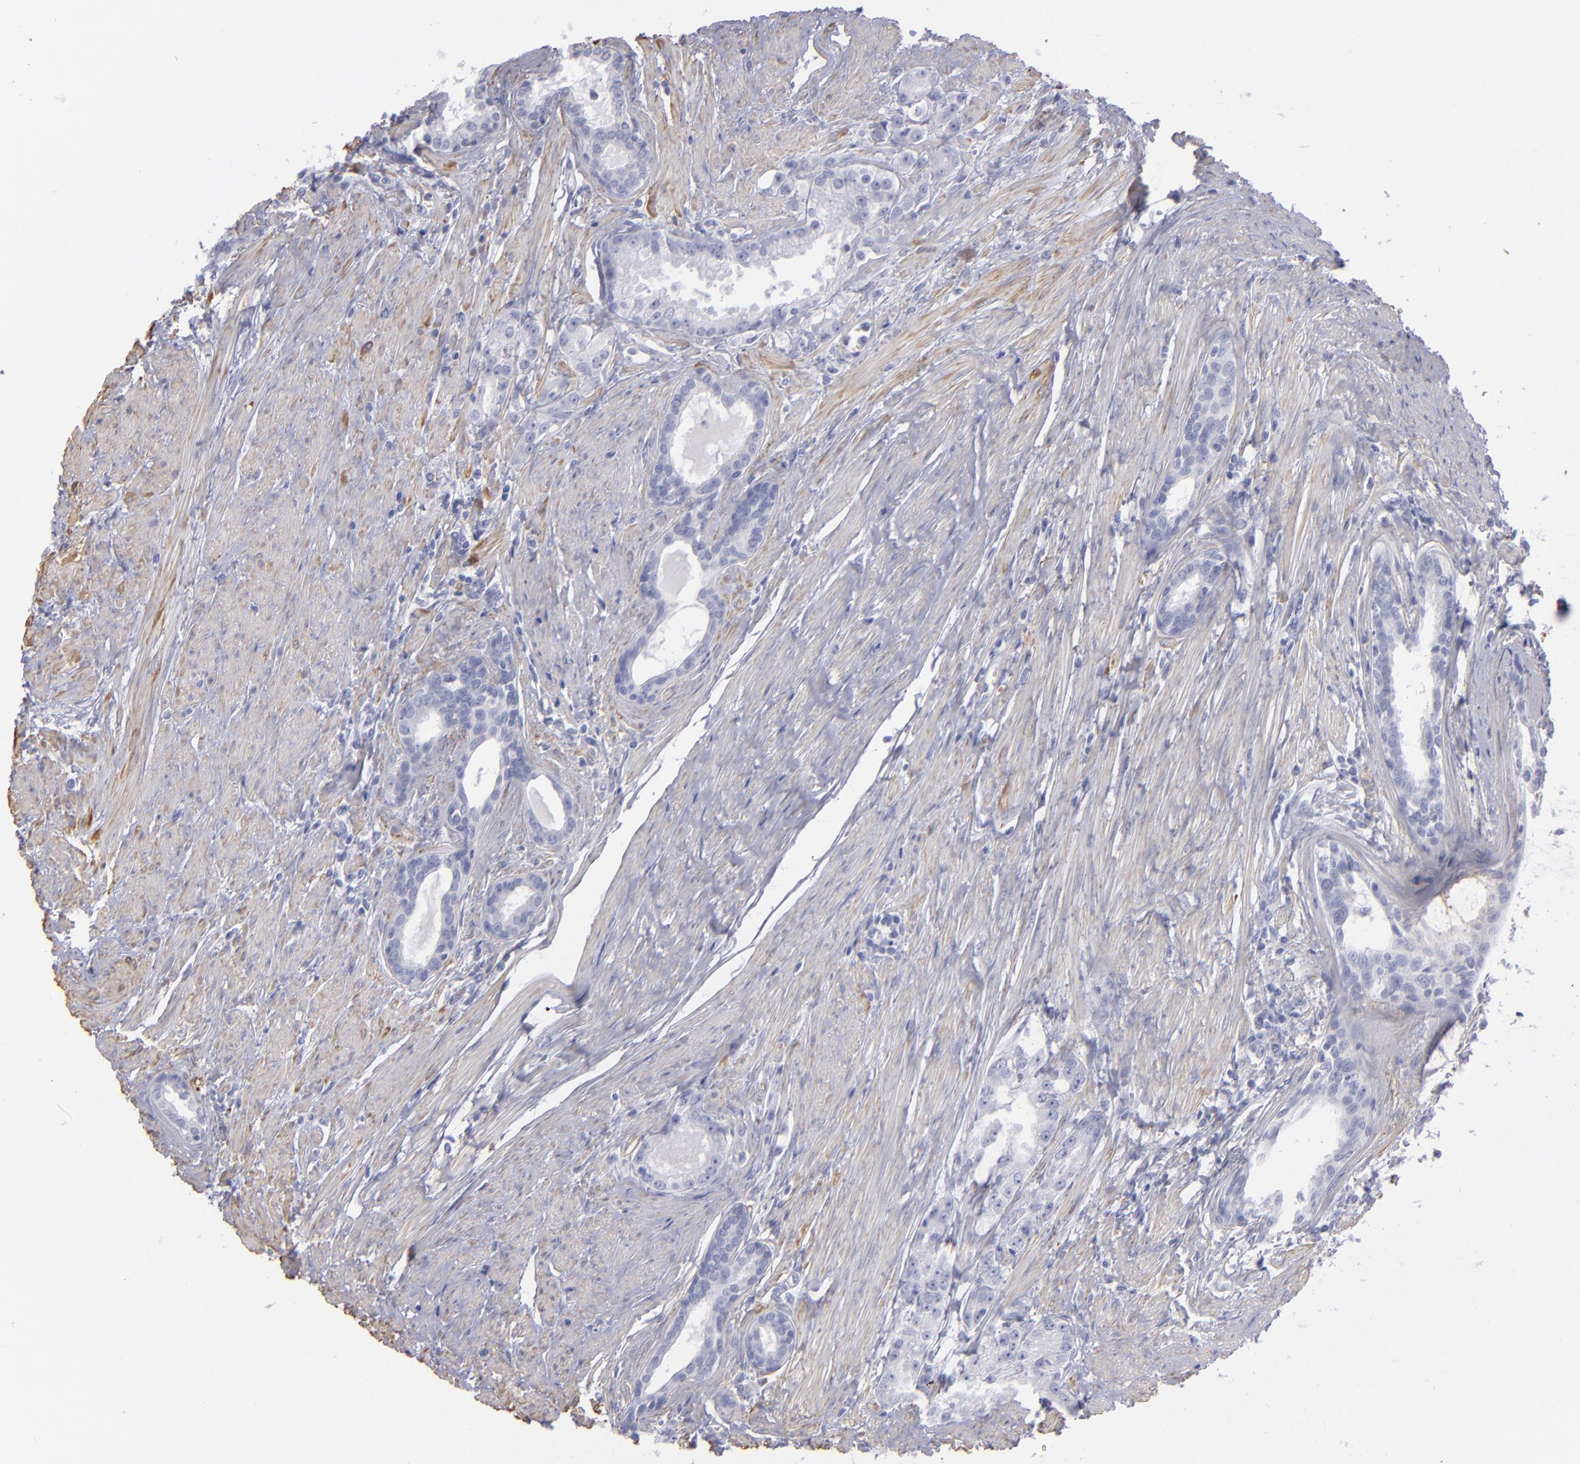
{"staining": {"intensity": "negative", "quantity": "none", "location": "none"}, "tissue": "prostate cancer", "cell_type": "Tumor cells", "image_type": "cancer", "snomed": [{"axis": "morphology", "description": "Adenocarcinoma, Medium grade"}, {"axis": "topography", "description": "Prostate"}], "caption": "Histopathology image shows no protein expression in tumor cells of prostate cancer (medium-grade adenocarcinoma) tissue. Brightfield microscopy of IHC stained with DAB (3,3'-diaminobenzidine) (brown) and hematoxylin (blue), captured at high magnification.", "gene": "MYH11", "patient": {"sex": "male", "age": 72}}